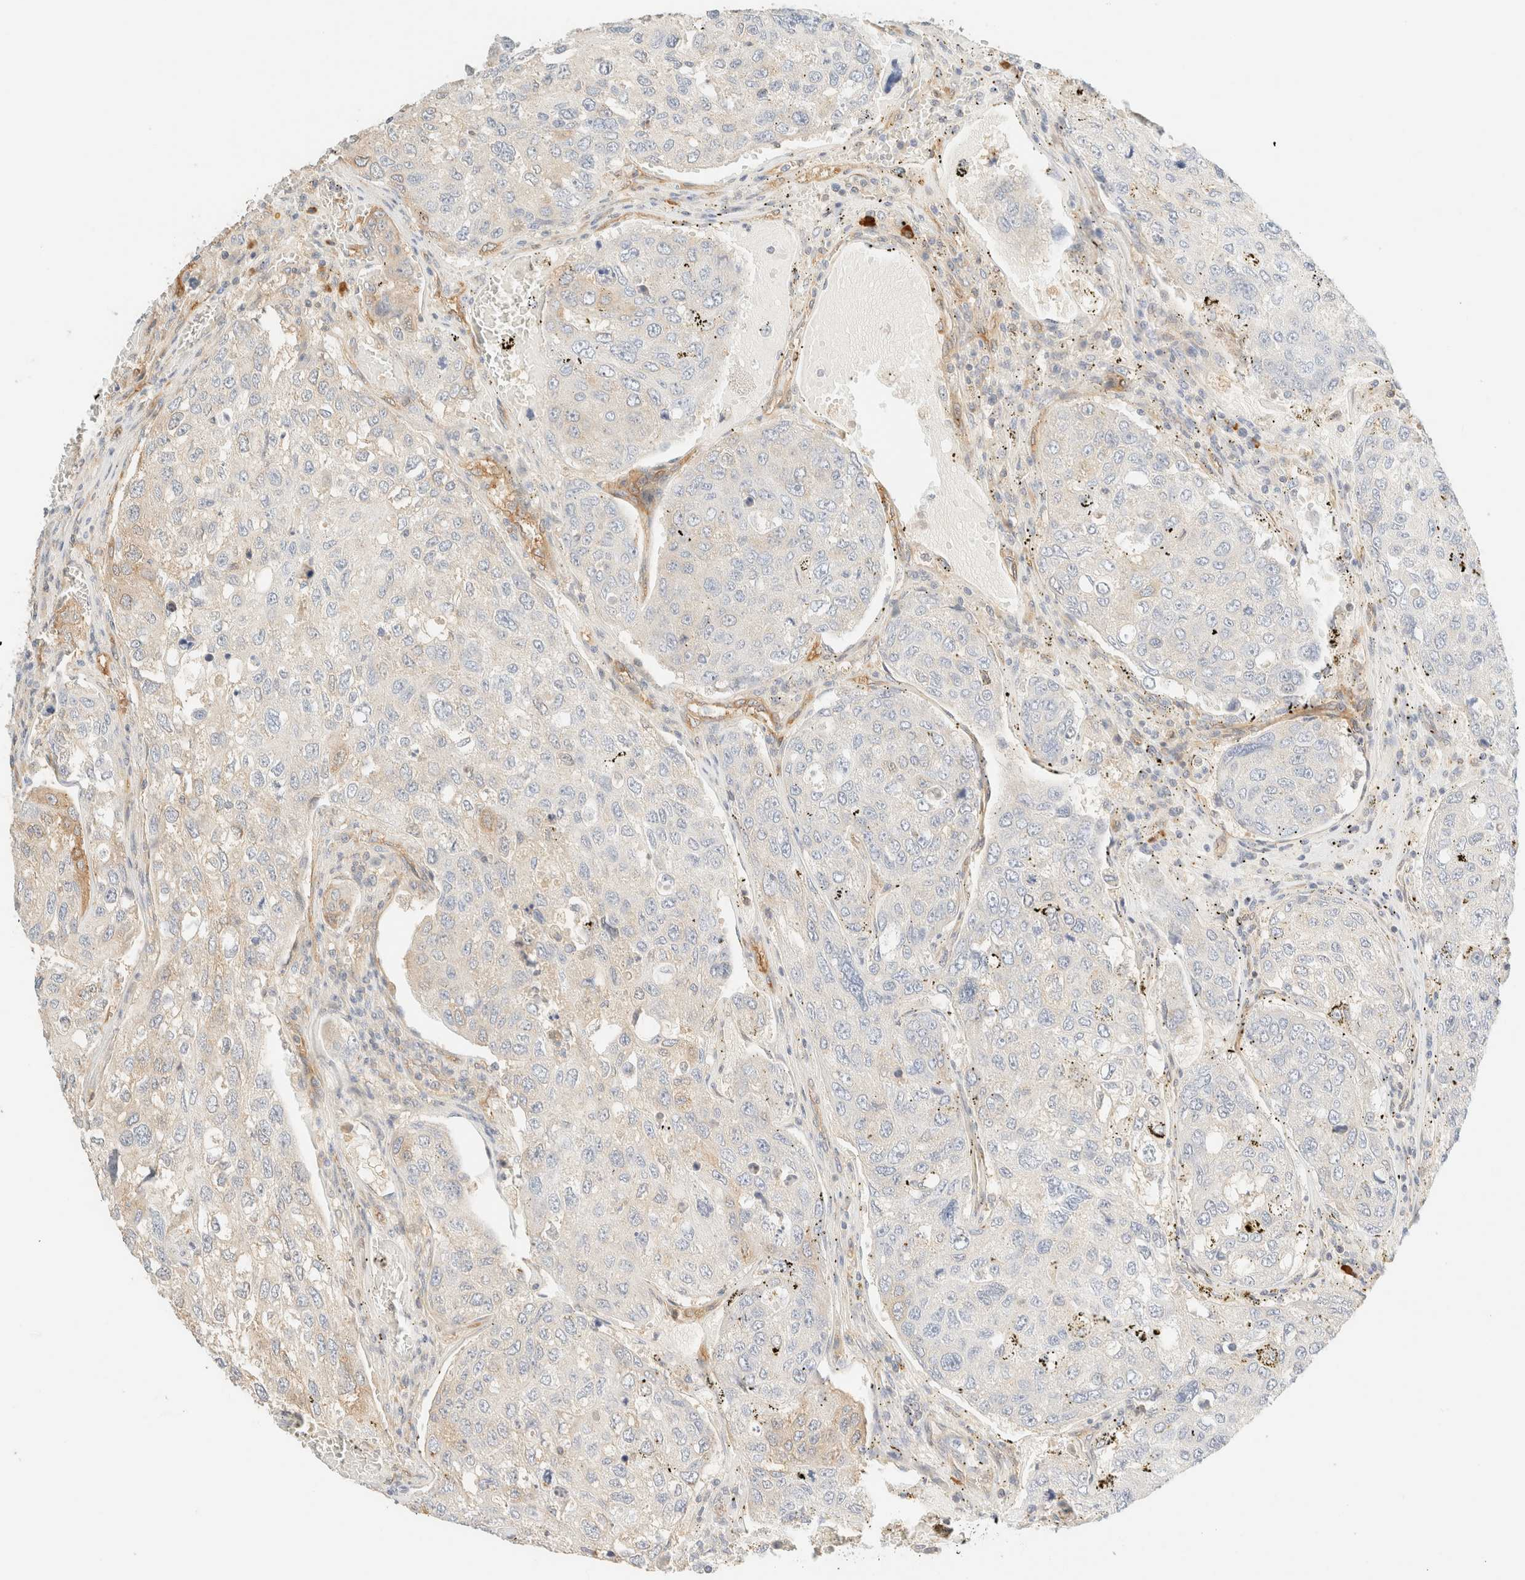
{"staining": {"intensity": "negative", "quantity": "none", "location": "none"}, "tissue": "urothelial cancer", "cell_type": "Tumor cells", "image_type": "cancer", "snomed": [{"axis": "morphology", "description": "Urothelial carcinoma, High grade"}, {"axis": "topography", "description": "Lymph node"}, {"axis": "topography", "description": "Urinary bladder"}], "caption": "This is an immunohistochemistry (IHC) micrograph of urothelial cancer. There is no positivity in tumor cells.", "gene": "FHOD1", "patient": {"sex": "male", "age": 51}}